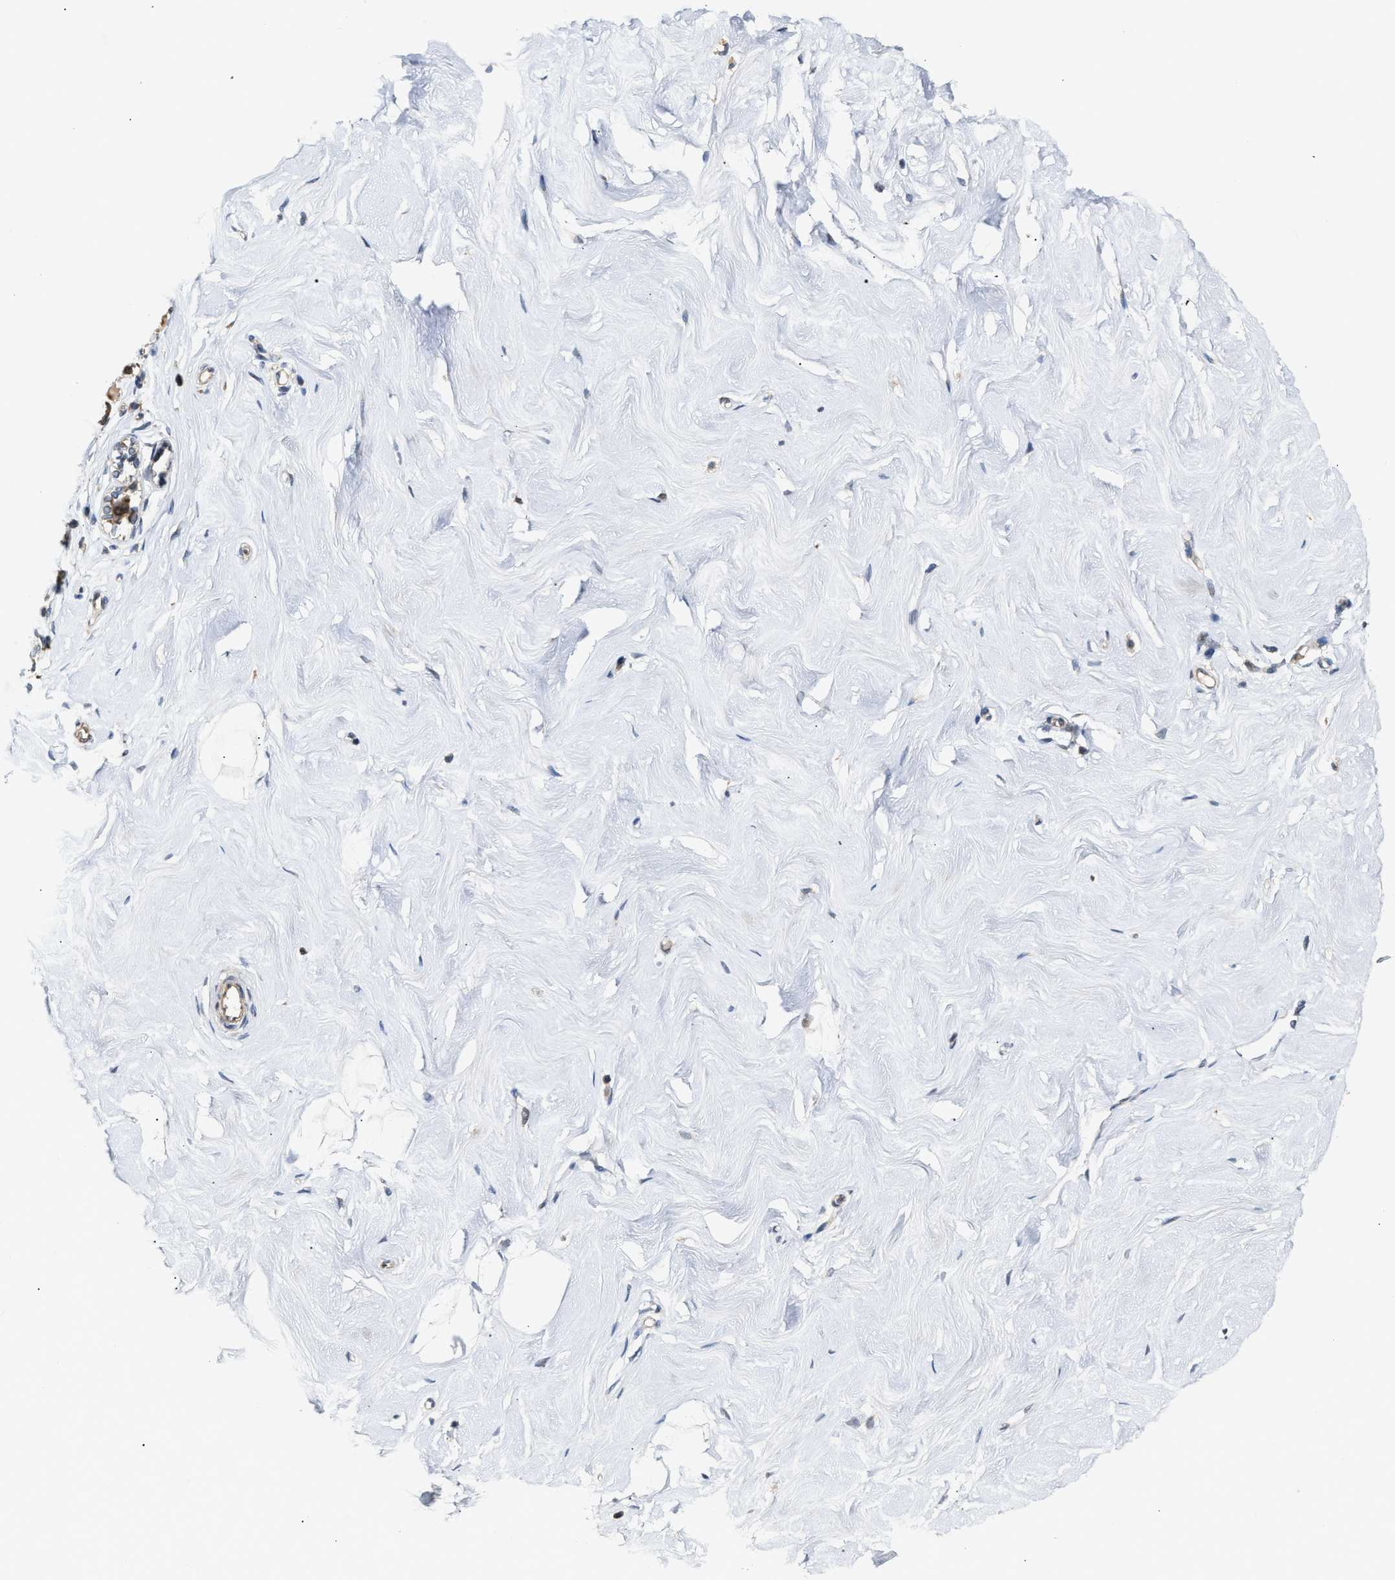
{"staining": {"intensity": "negative", "quantity": "none", "location": "none"}, "tissue": "breast", "cell_type": "Adipocytes", "image_type": "normal", "snomed": [{"axis": "morphology", "description": "Normal tissue, NOS"}, {"axis": "topography", "description": "Breast"}], "caption": "A high-resolution image shows immunohistochemistry staining of benign breast, which demonstrates no significant positivity in adipocytes. (DAB (3,3'-diaminobenzidine) immunohistochemistry with hematoxylin counter stain).", "gene": "EXTL2", "patient": {"sex": "female", "age": 23}}